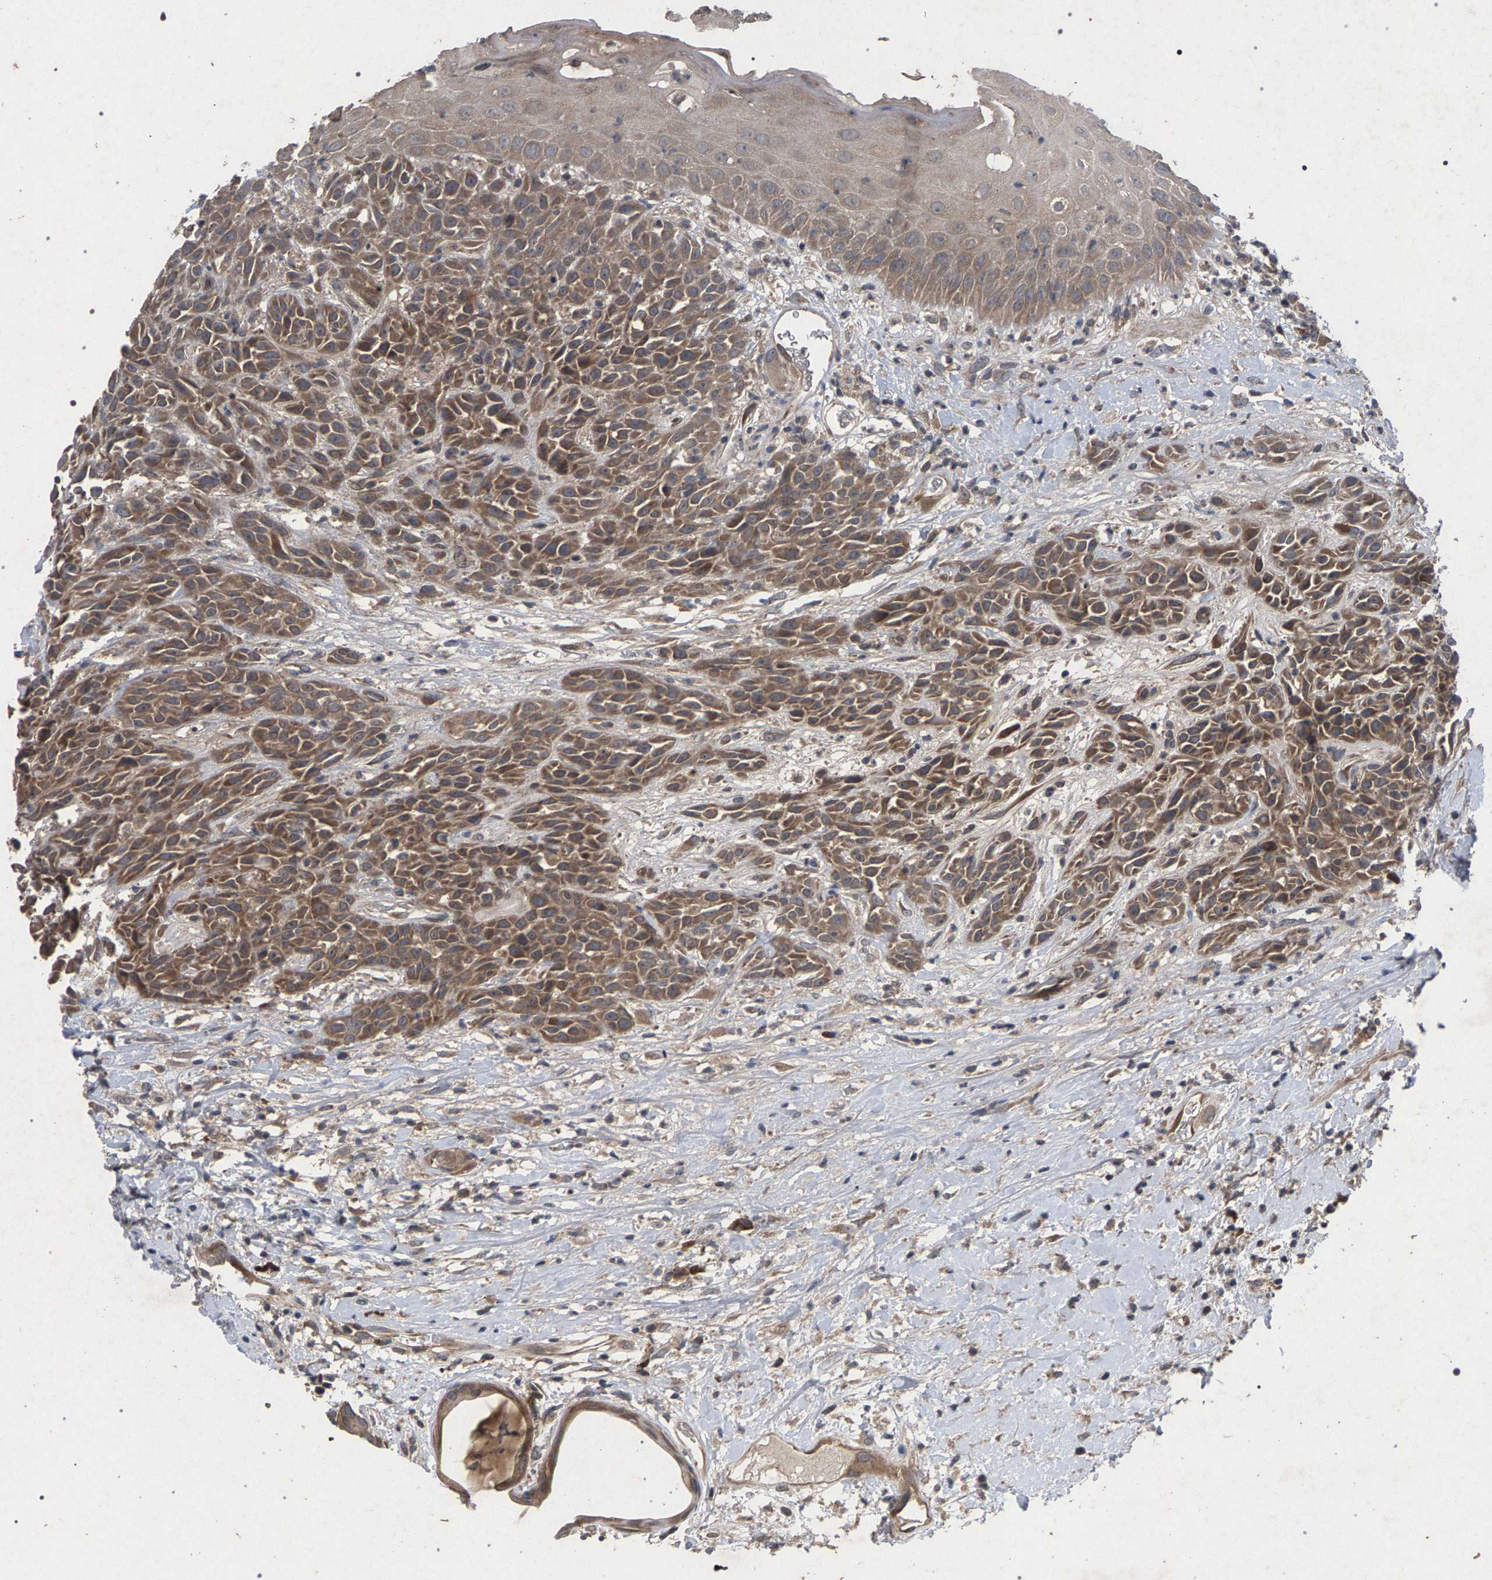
{"staining": {"intensity": "moderate", "quantity": ">75%", "location": "cytoplasmic/membranous"}, "tissue": "head and neck cancer", "cell_type": "Tumor cells", "image_type": "cancer", "snomed": [{"axis": "morphology", "description": "Normal tissue, NOS"}, {"axis": "morphology", "description": "Squamous cell carcinoma, NOS"}, {"axis": "topography", "description": "Cartilage tissue"}, {"axis": "topography", "description": "Head-Neck"}], "caption": "Immunohistochemistry (IHC) image of neoplastic tissue: head and neck cancer (squamous cell carcinoma) stained using IHC displays medium levels of moderate protein expression localized specifically in the cytoplasmic/membranous of tumor cells, appearing as a cytoplasmic/membranous brown color.", "gene": "SLC4A4", "patient": {"sex": "male", "age": 62}}